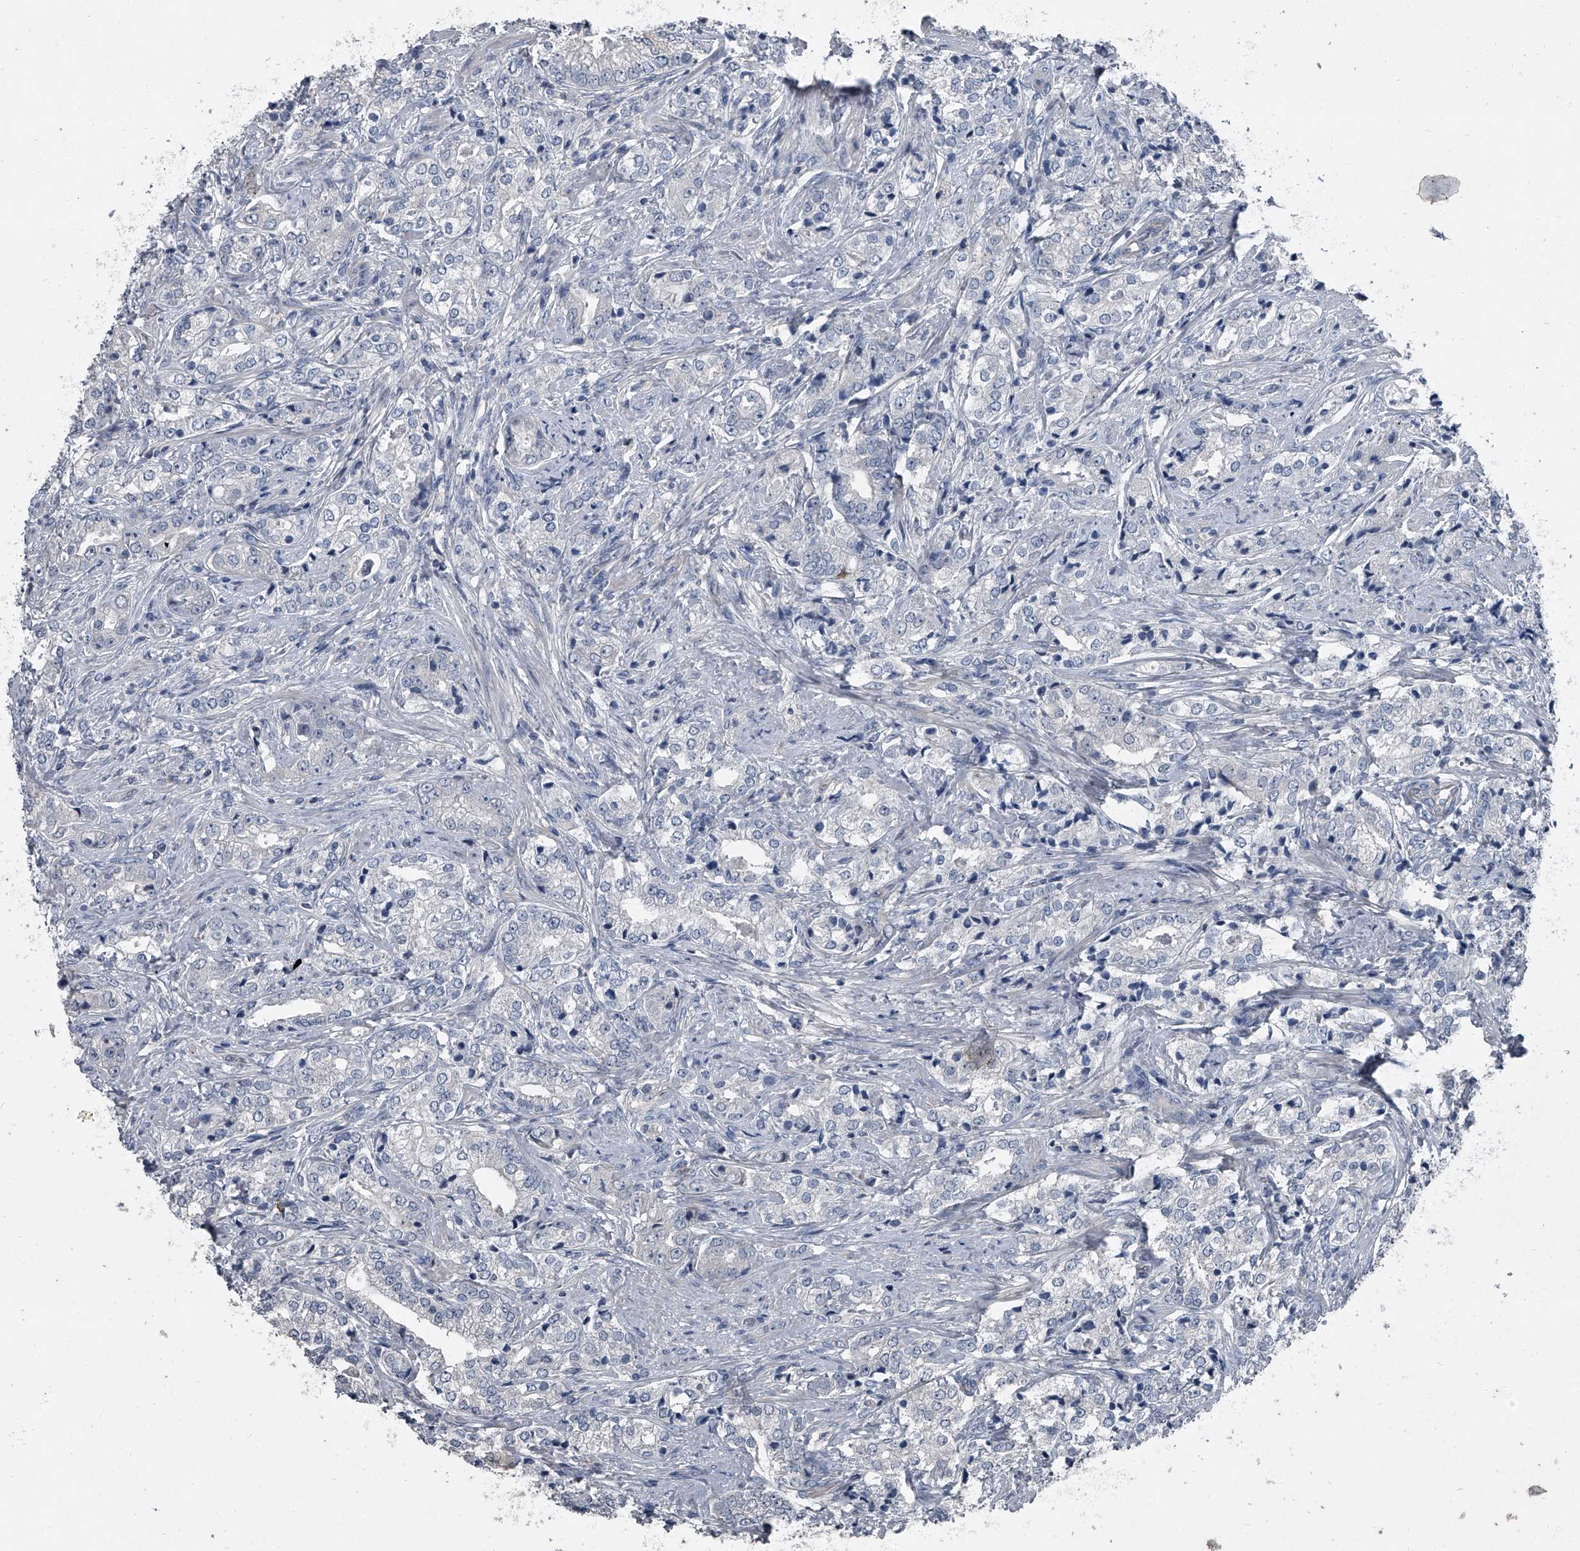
{"staining": {"intensity": "negative", "quantity": "none", "location": "none"}, "tissue": "prostate cancer", "cell_type": "Tumor cells", "image_type": "cancer", "snomed": [{"axis": "morphology", "description": "Adenocarcinoma, High grade"}, {"axis": "topography", "description": "Prostate"}], "caption": "The immunohistochemistry histopathology image has no significant expression in tumor cells of prostate cancer tissue.", "gene": "HEPHL1", "patient": {"sex": "male", "age": 69}}